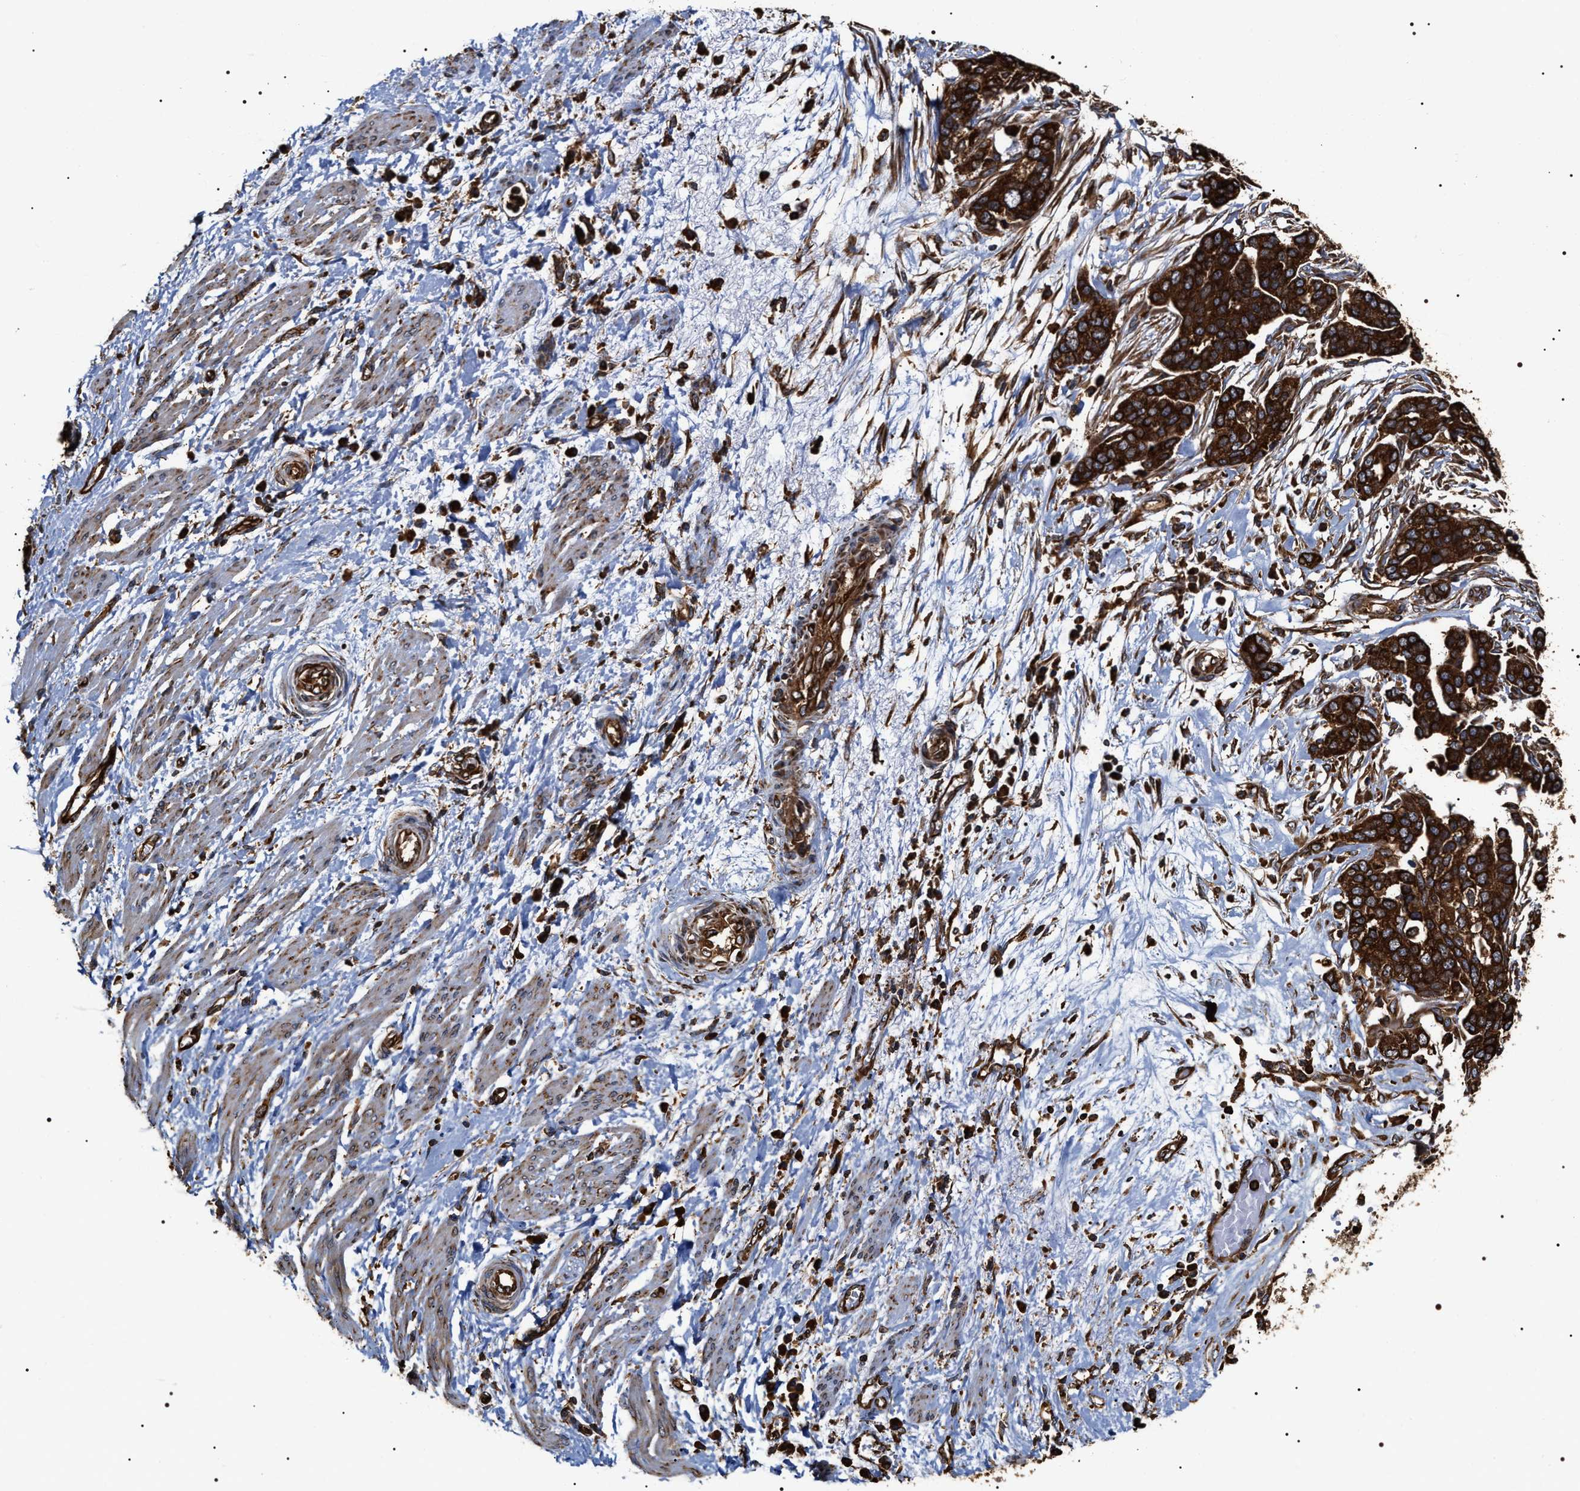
{"staining": {"intensity": "strong", "quantity": ">75%", "location": "cytoplasmic/membranous"}, "tissue": "ovarian cancer", "cell_type": "Tumor cells", "image_type": "cancer", "snomed": [{"axis": "morphology", "description": "Cystadenocarcinoma, serous, NOS"}, {"axis": "topography", "description": "Ovary"}], "caption": "Ovarian cancer (serous cystadenocarcinoma) was stained to show a protein in brown. There is high levels of strong cytoplasmic/membranous expression in approximately >75% of tumor cells. (brown staining indicates protein expression, while blue staining denotes nuclei).", "gene": "SERBP1", "patient": {"sex": "female", "age": 44}}